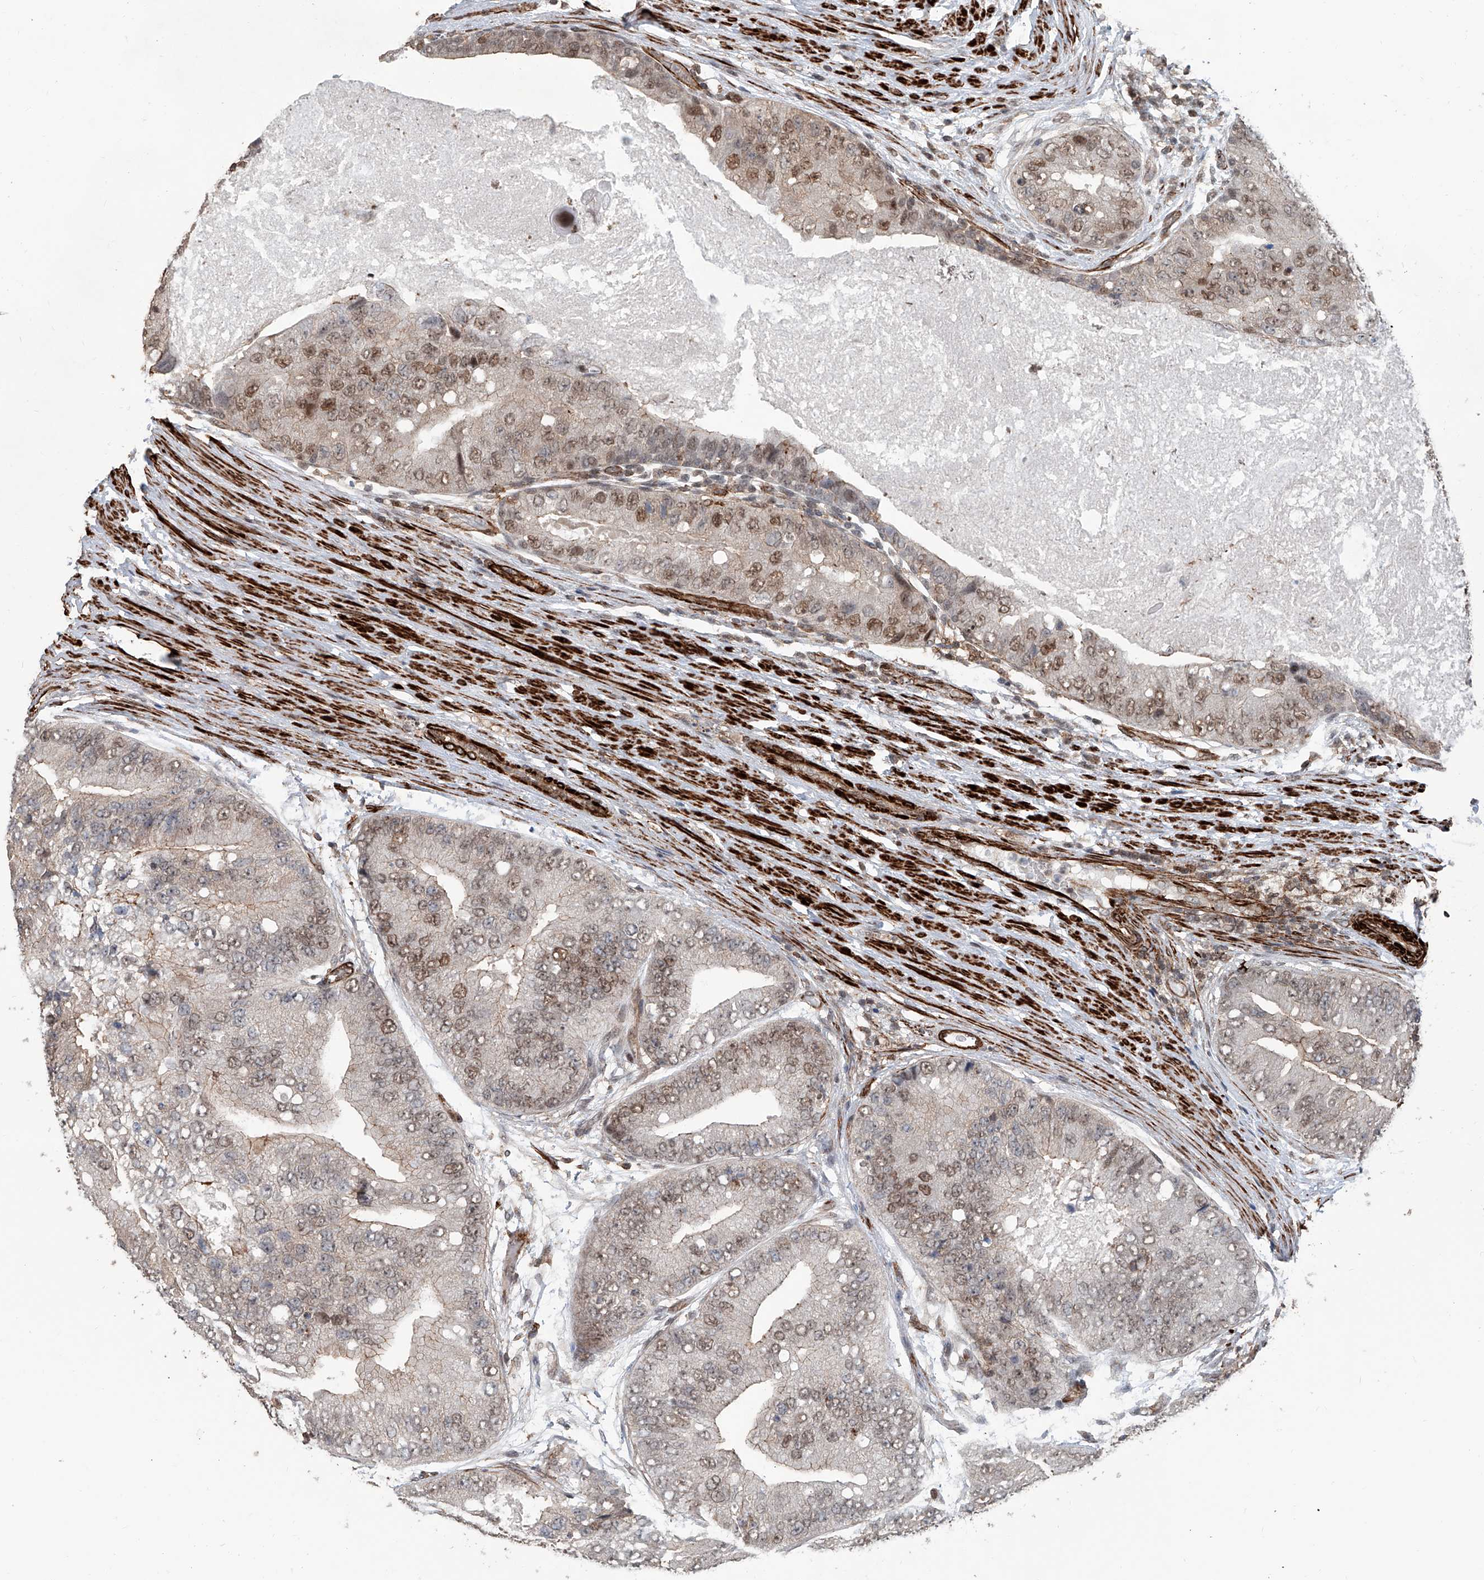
{"staining": {"intensity": "moderate", "quantity": "<25%", "location": "nuclear"}, "tissue": "prostate cancer", "cell_type": "Tumor cells", "image_type": "cancer", "snomed": [{"axis": "morphology", "description": "Adenocarcinoma, High grade"}, {"axis": "topography", "description": "Prostate"}], "caption": "Immunohistochemical staining of human prostate cancer (high-grade adenocarcinoma) demonstrates low levels of moderate nuclear protein positivity in about <25% of tumor cells.", "gene": "SDE2", "patient": {"sex": "male", "age": 70}}